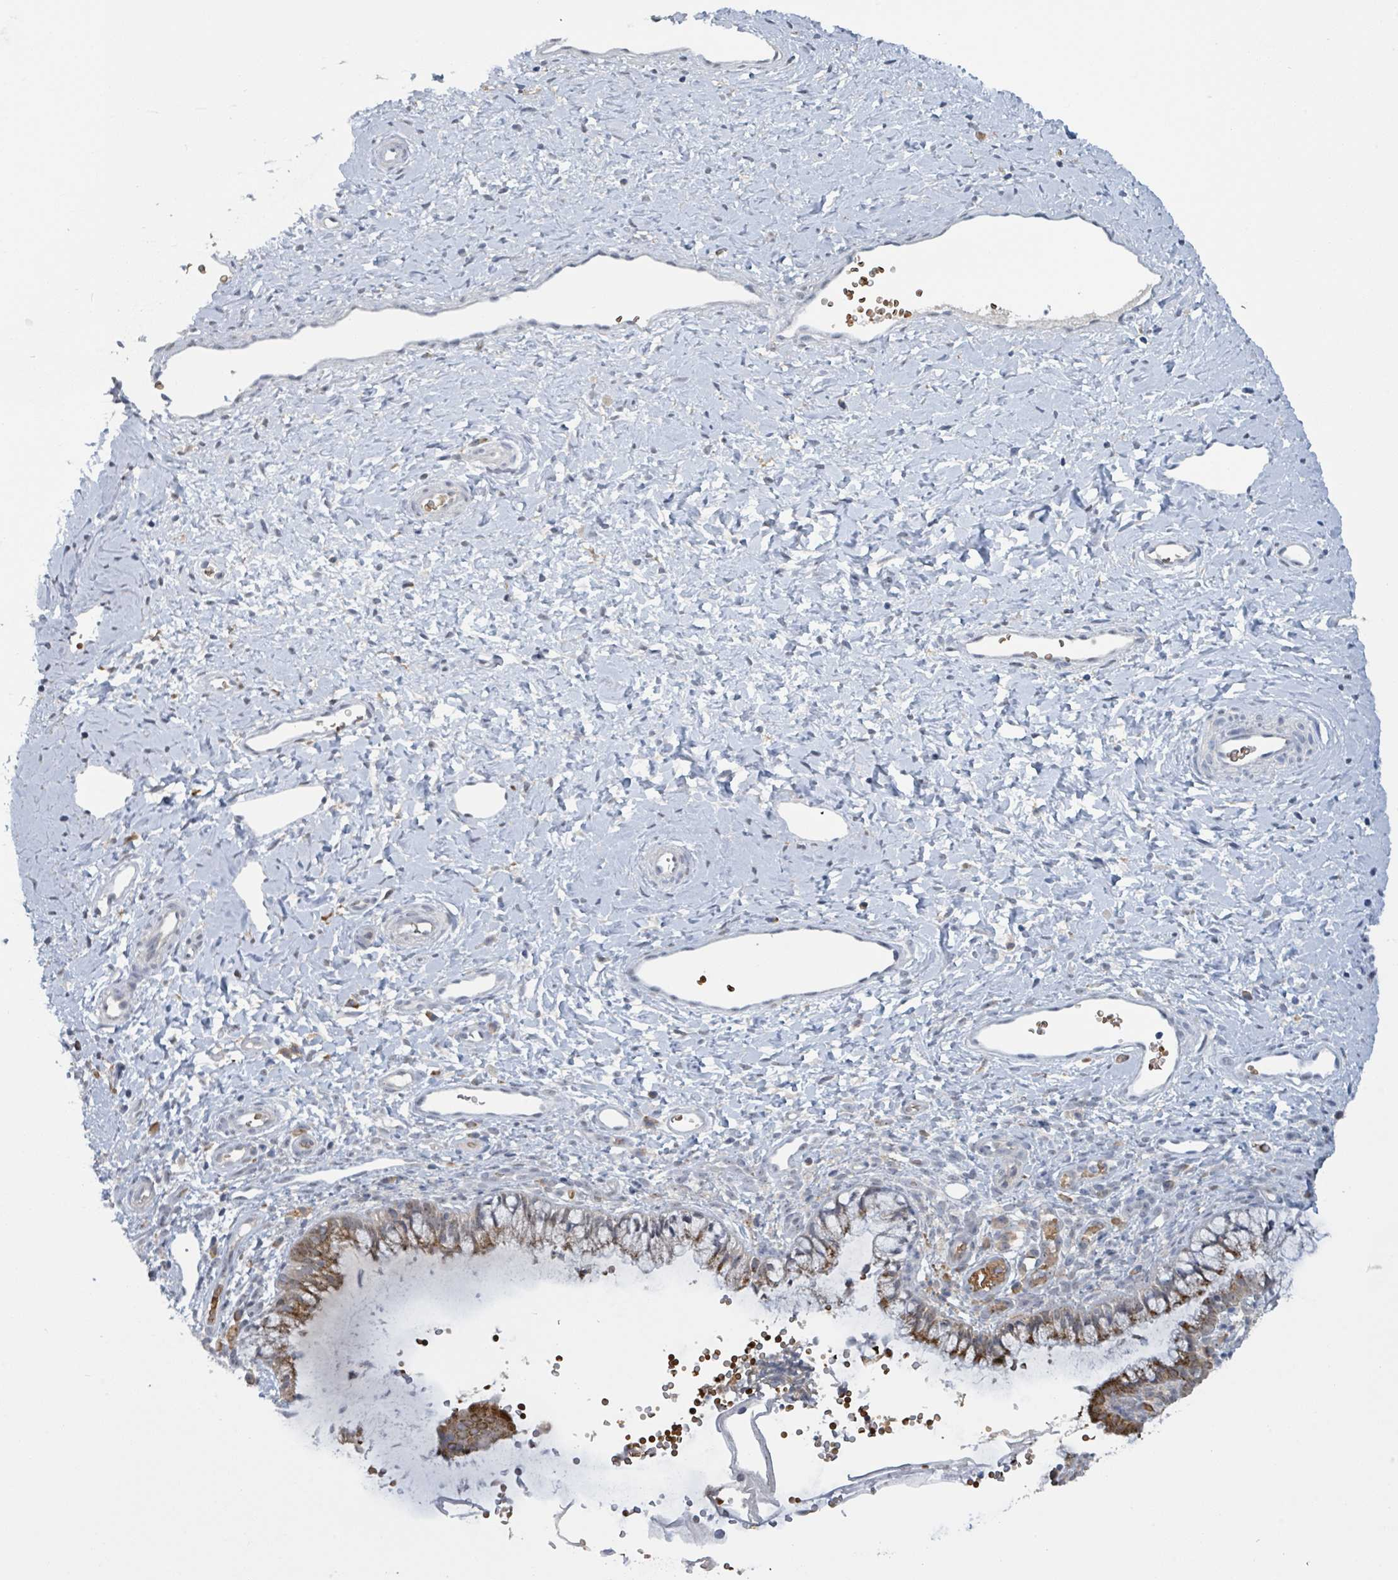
{"staining": {"intensity": "moderate", "quantity": "<25%", "location": "cytoplasmic/membranous"}, "tissue": "cervix", "cell_type": "Glandular cells", "image_type": "normal", "snomed": [{"axis": "morphology", "description": "Normal tissue, NOS"}, {"axis": "topography", "description": "Cervix"}], "caption": "DAB immunohistochemical staining of normal cervix shows moderate cytoplasmic/membranous protein staining in about <25% of glandular cells.", "gene": "SEBOX", "patient": {"sex": "female", "age": 36}}